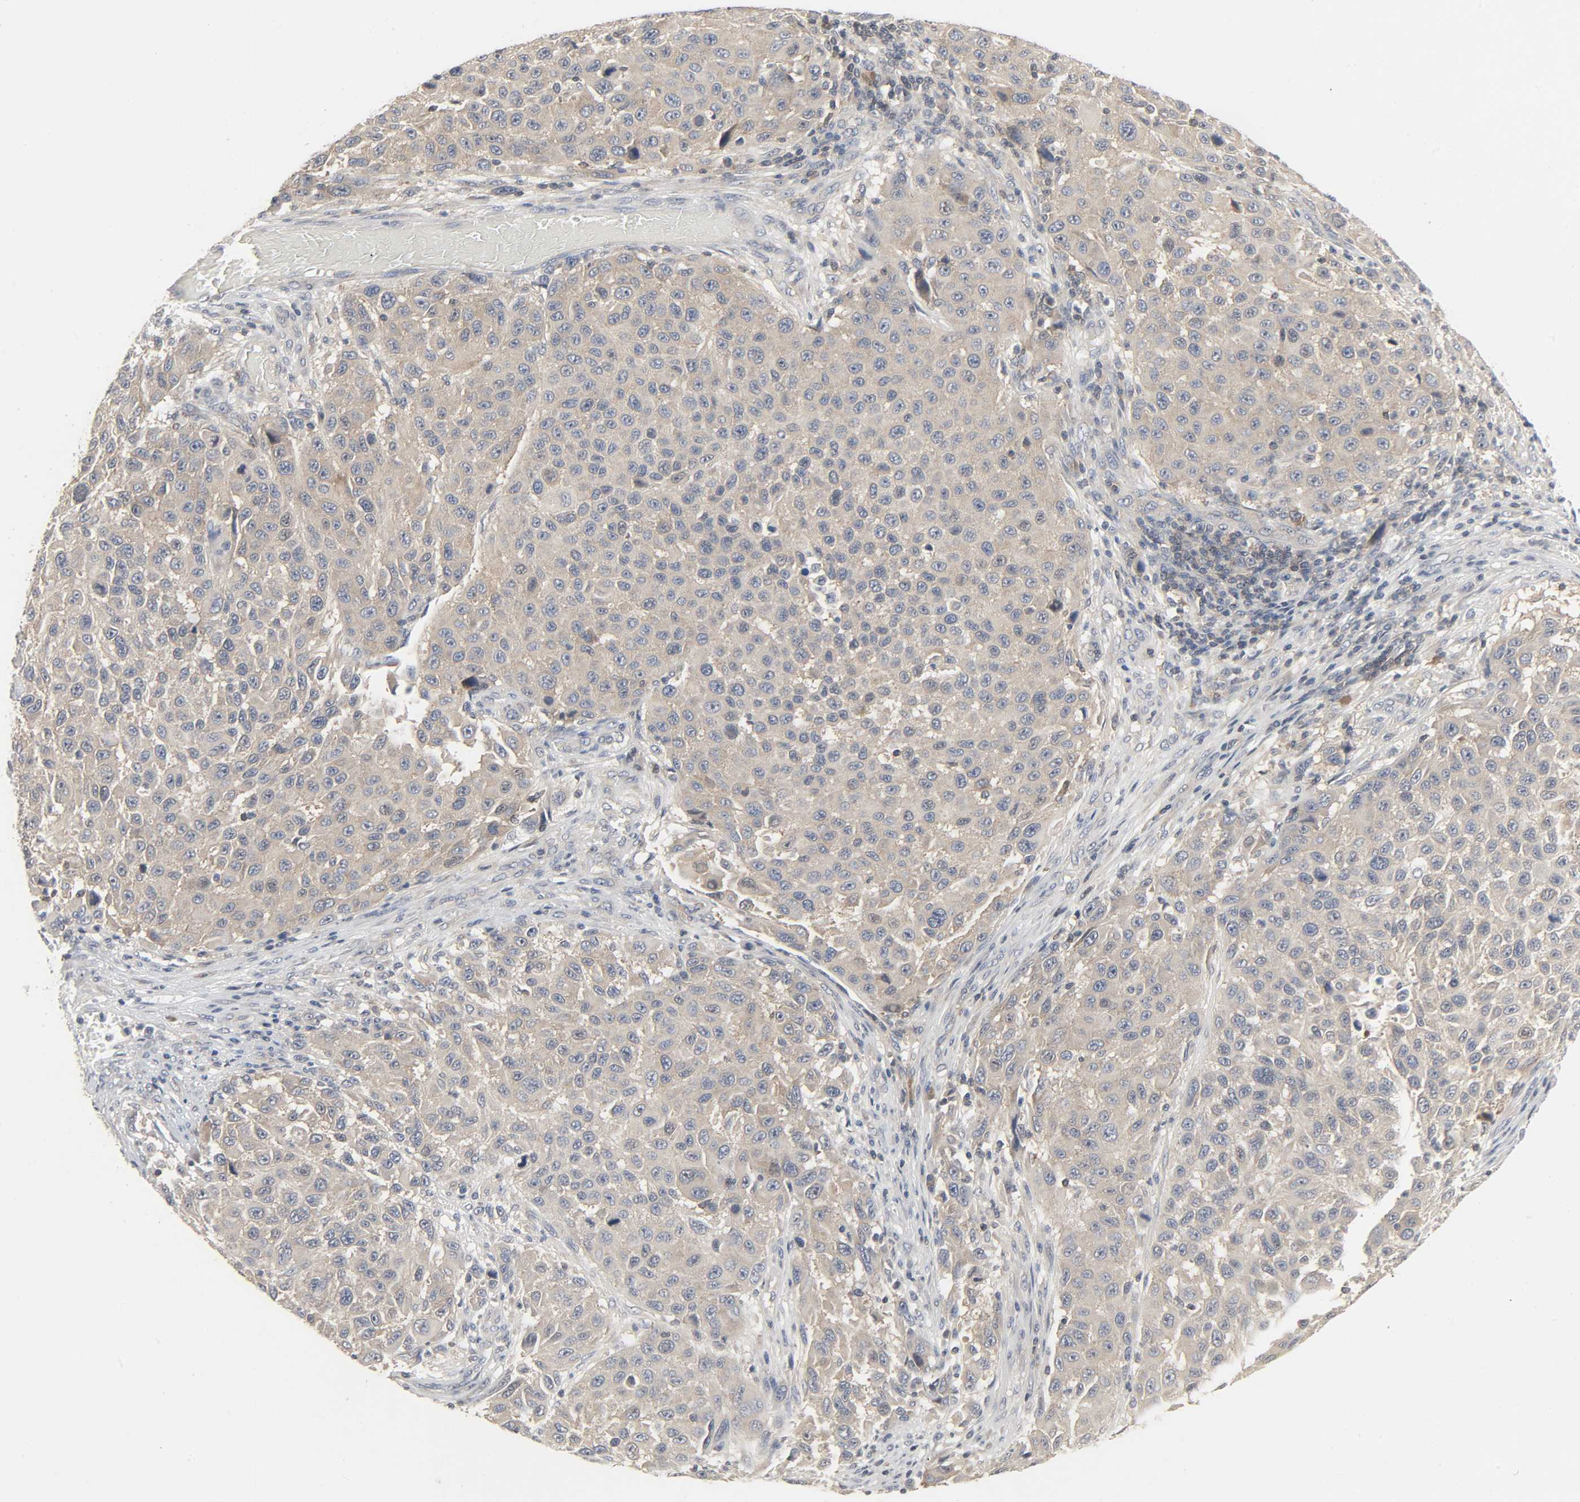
{"staining": {"intensity": "moderate", "quantity": ">75%", "location": "cytoplasmic/membranous"}, "tissue": "melanoma", "cell_type": "Tumor cells", "image_type": "cancer", "snomed": [{"axis": "morphology", "description": "Malignant melanoma, Metastatic site"}, {"axis": "topography", "description": "Lymph node"}], "caption": "An immunohistochemistry image of tumor tissue is shown. Protein staining in brown shows moderate cytoplasmic/membranous positivity in malignant melanoma (metastatic site) within tumor cells.", "gene": "PLEKHA2", "patient": {"sex": "male", "age": 61}}